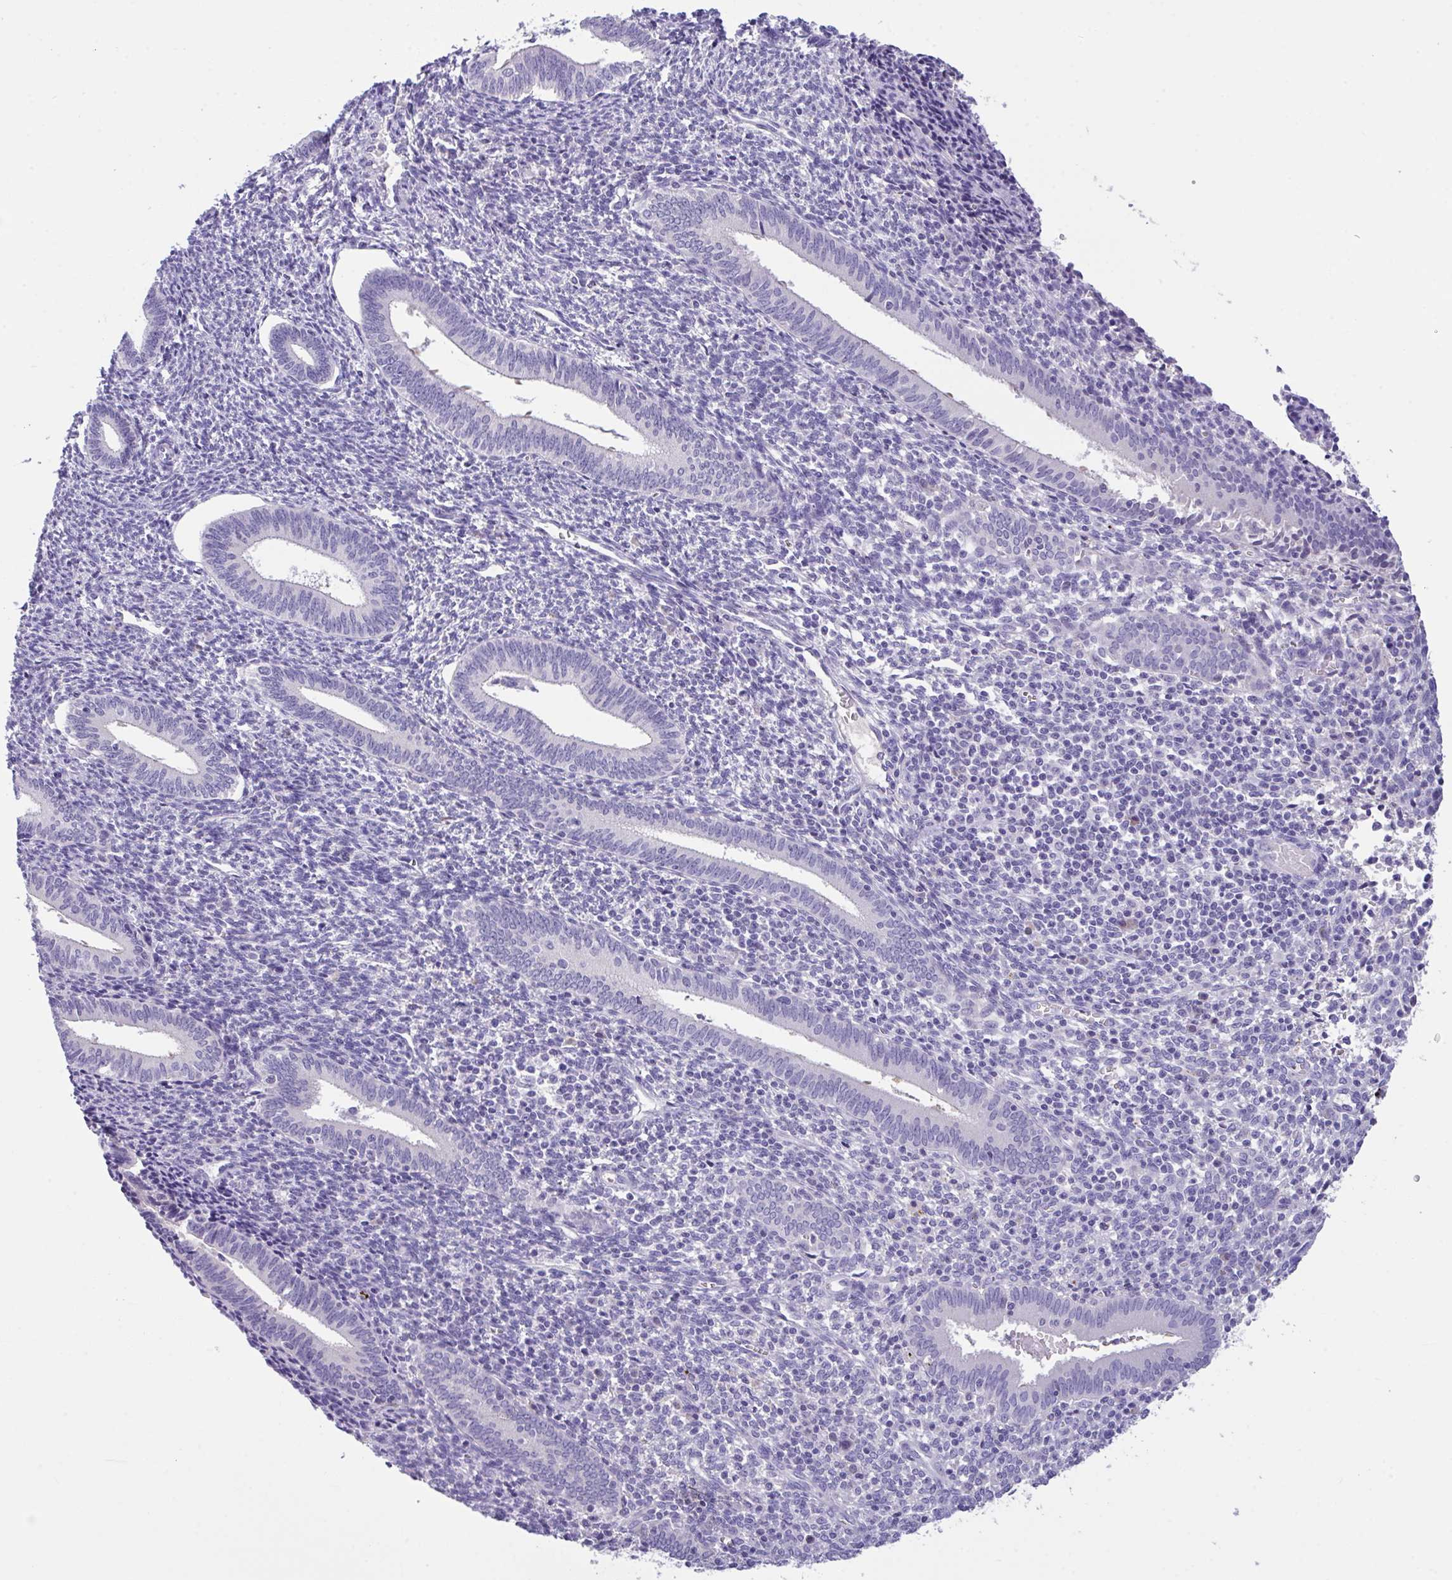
{"staining": {"intensity": "negative", "quantity": "none", "location": "none"}, "tissue": "endometrium", "cell_type": "Cells in endometrial stroma", "image_type": "normal", "snomed": [{"axis": "morphology", "description": "Normal tissue, NOS"}, {"axis": "topography", "description": "Endometrium"}], "caption": "Cells in endometrial stroma are negative for protein expression in unremarkable human endometrium.", "gene": "FBXL20", "patient": {"sex": "female", "age": 41}}